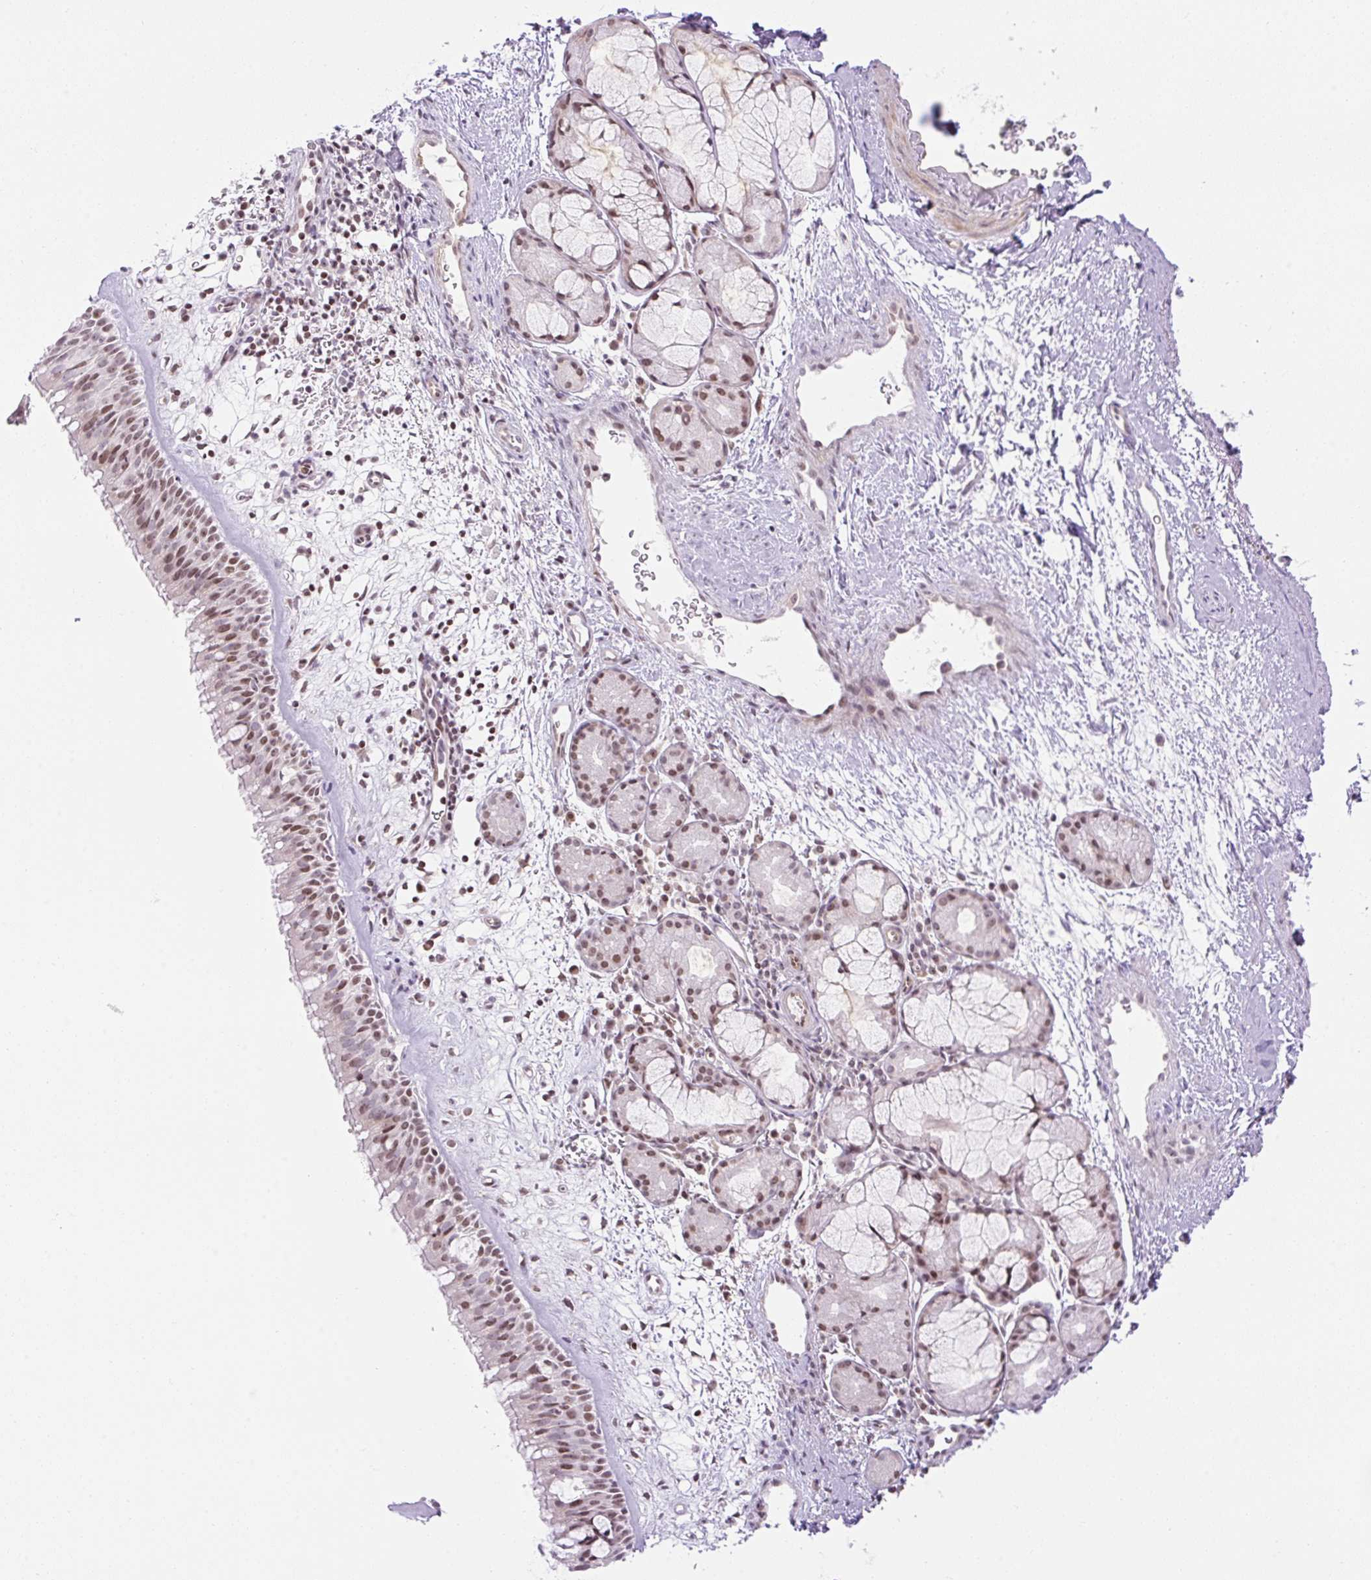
{"staining": {"intensity": "moderate", "quantity": ">75%", "location": "nuclear"}, "tissue": "nasopharynx", "cell_type": "Respiratory epithelial cells", "image_type": "normal", "snomed": [{"axis": "morphology", "description": "Normal tissue, NOS"}, {"axis": "topography", "description": "Nasopharynx"}], "caption": "Human nasopharynx stained with a brown dye shows moderate nuclear positive staining in approximately >75% of respiratory epithelial cells.", "gene": "ENSG00000268750", "patient": {"sex": "male", "age": 65}}